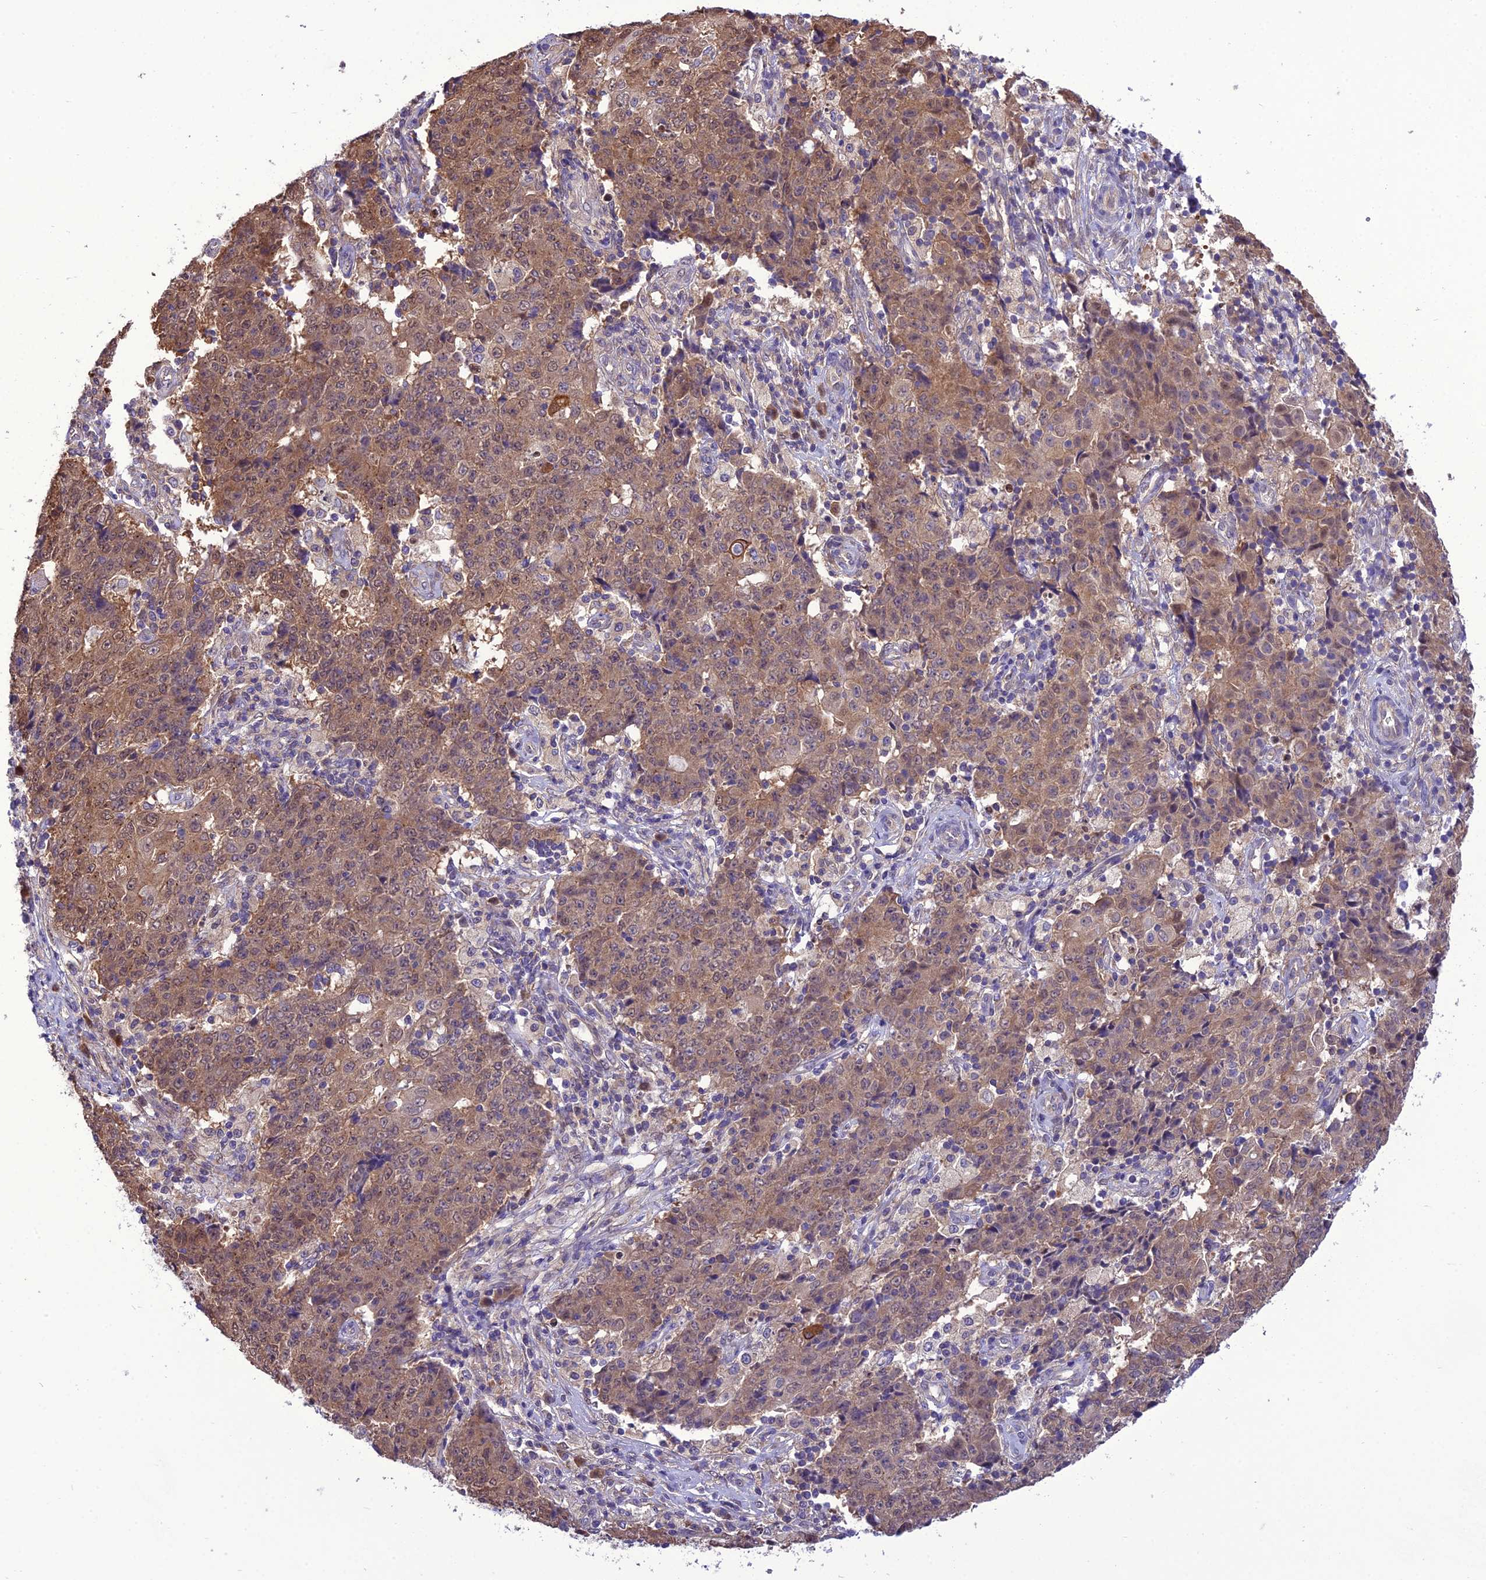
{"staining": {"intensity": "moderate", "quantity": ">75%", "location": "cytoplasmic/membranous"}, "tissue": "ovarian cancer", "cell_type": "Tumor cells", "image_type": "cancer", "snomed": [{"axis": "morphology", "description": "Carcinoma, endometroid"}, {"axis": "topography", "description": "Ovary"}], "caption": "Immunohistochemical staining of human ovarian cancer shows moderate cytoplasmic/membranous protein staining in about >75% of tumor cells. Nuclei are stained in blue.", "gene": "BORCS6", "patient": {"sex": "female", "age": 42}}